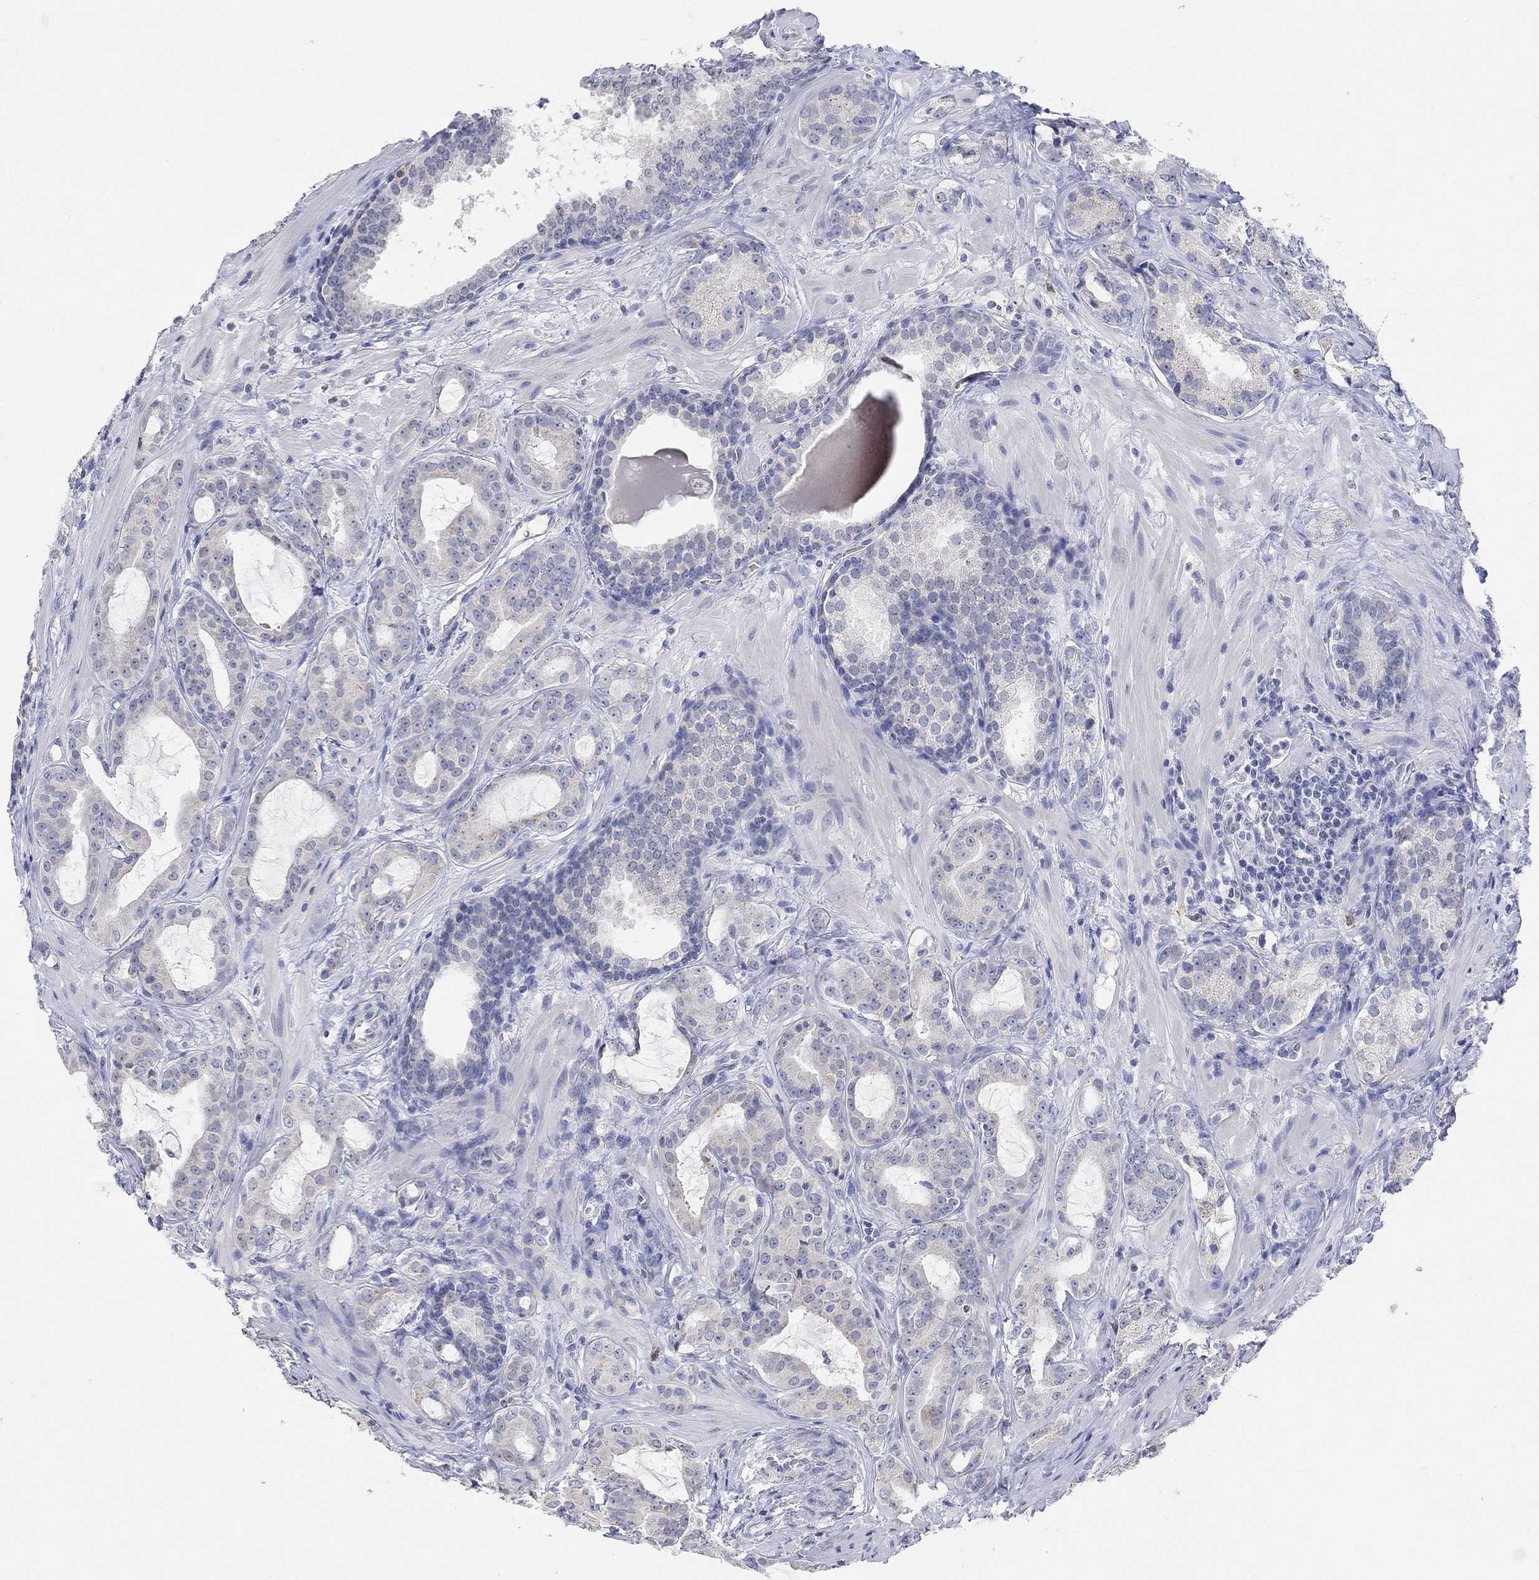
{"staining": {"intensity": "negative", "quantity": "none", "location": "none"}, "tissue": "prostate cancer", "cell_type": "Tumor cells", "image_type": "cancer", "snomed": [{"axis": "morphology", "description": "Adenocarcinoma, NOS"}, {"axis": "topography", "description": "Prostate"}], "caption": "An IHC histopathology image of prostate cancer (adenocarcinoma) is shown. There is no staining in tumor cells of prostate cancer (adenocarcinoma).", "gene": "TMEM255A", "patient": {"sex": "male", "age": 69}}